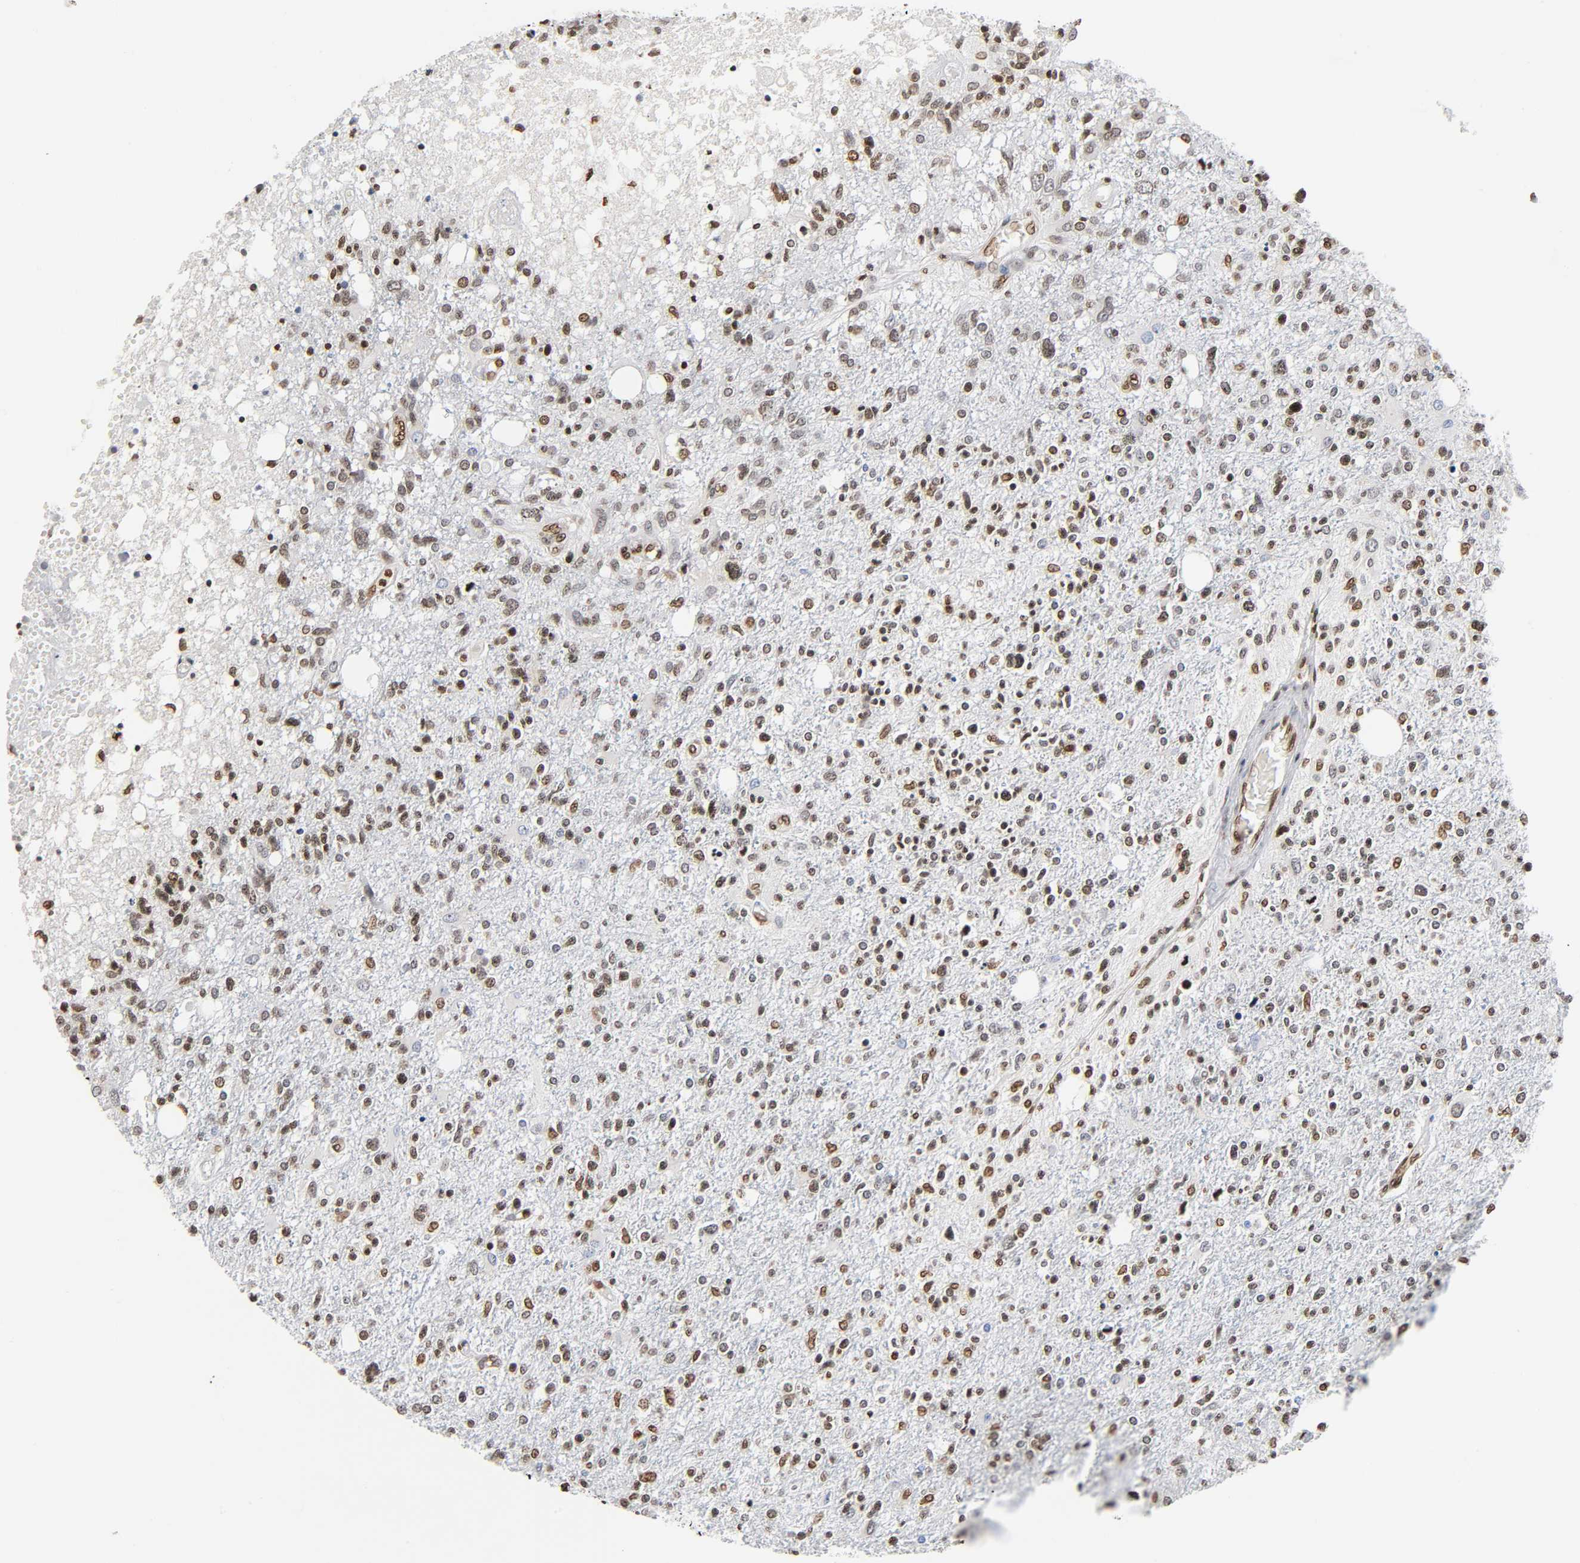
{"staining": {"intensity": "moderate", "quantity": ">75%", "location": "nuclear"}, "tissue": "glioma", "cell_type": "Tumor cells", "image_type": "cancer", "snomed": [{"axis": "morphology", "description": "Glioma, malignant, High grade"}, {"axis": "topography", "description": "Cerebral cortex"}], "caption": "This is an image of IHC staining of glioma, which shows moderate staining in the nuclear of tumor cells.", "gene": "HOXA6", "patient": {"sex": "male", "age": 76}}